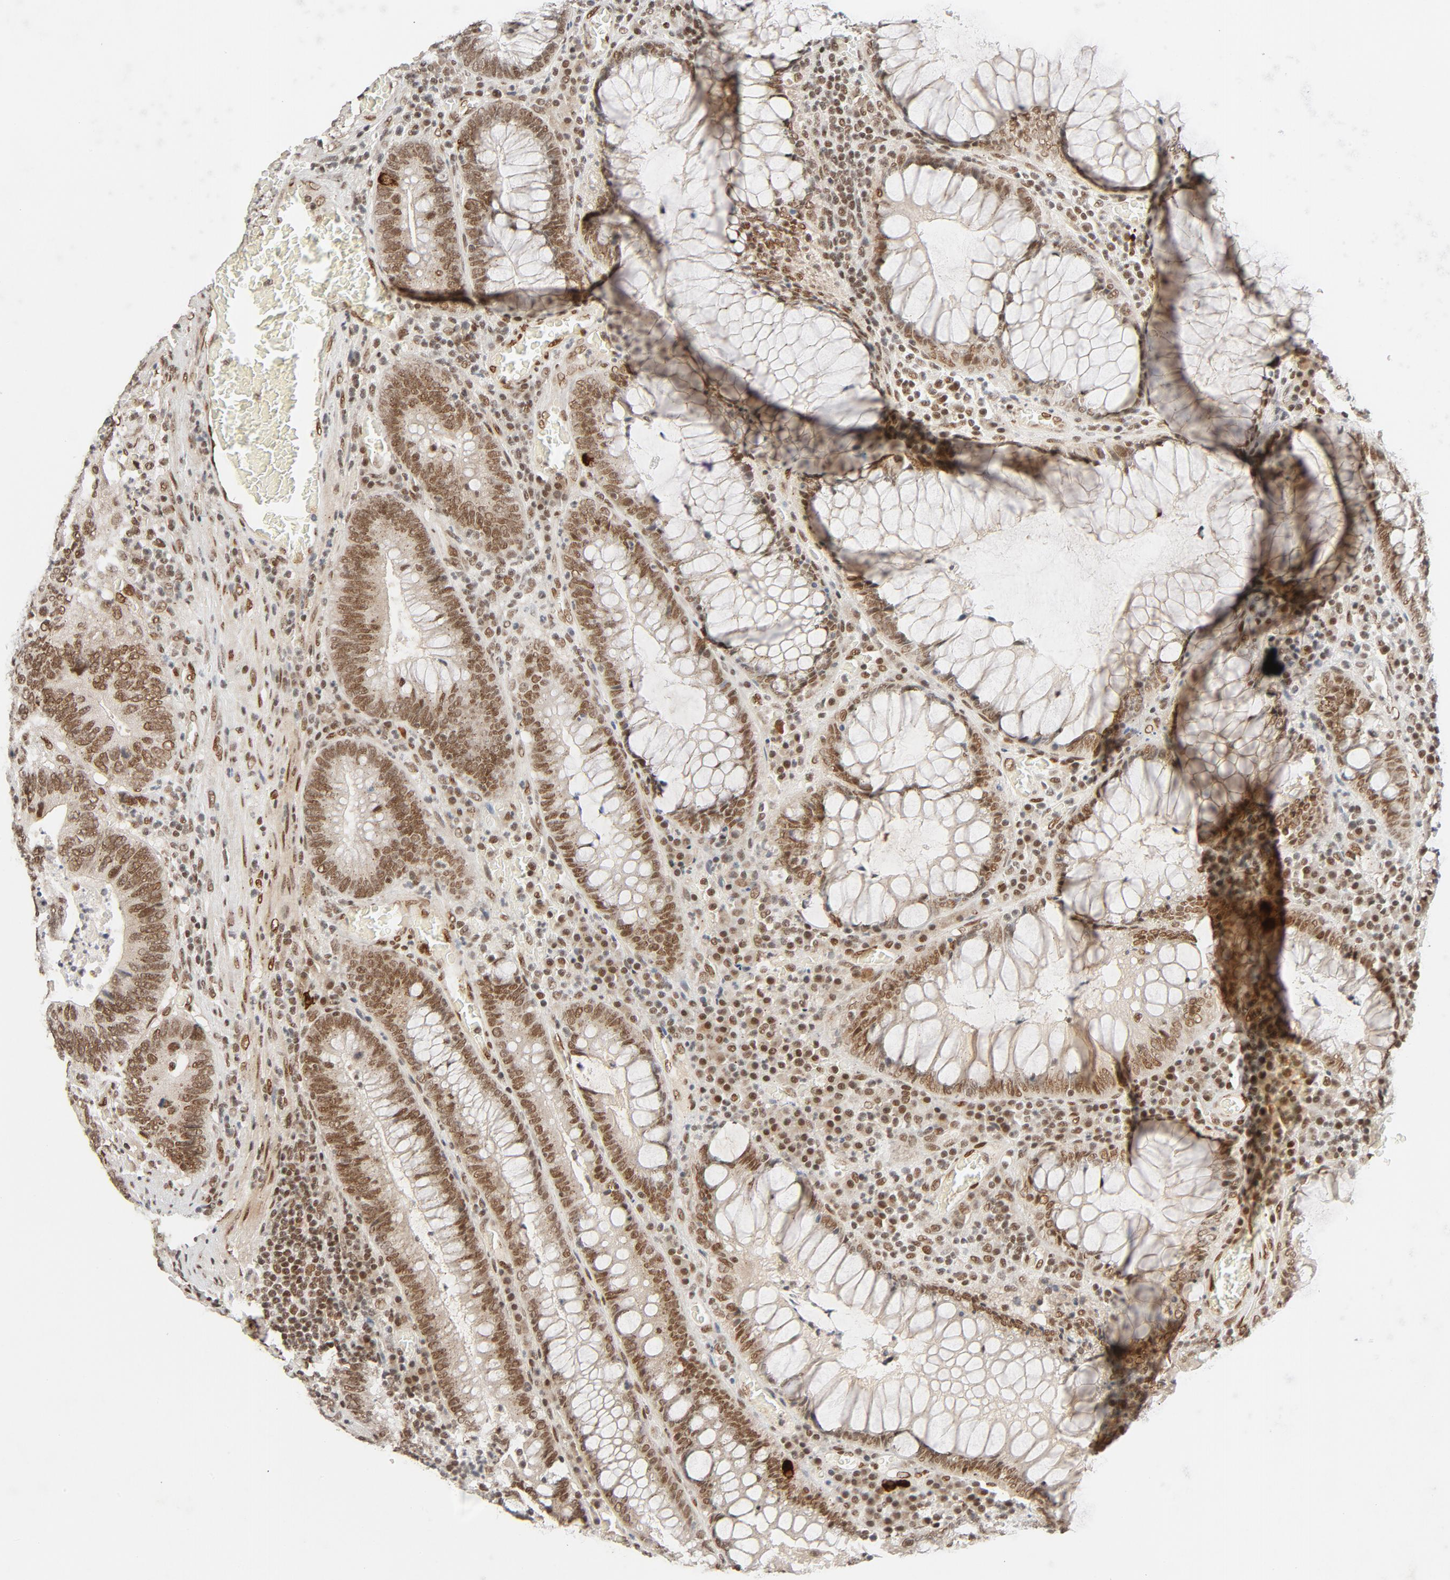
{"staining": {"intensity": "strong", "quantity": ">75%", "location": "nuclear"}, "tissue": "colorectal cancer", "cell_type": "Tumor cells", "image_type": "cancer", "snomed": [{"axis": "morphology", "description": "Adenocarcinoma, NOS"}, {"axis": "topography", "description": "Colon"}], "caption": "Immunohistochemistry (IHC) micrograph of neoplastic tissue: human colorectal cancer stained using immunohistochemistry shows high levels of strong protein expression localized specifically in the nuclear of tumor cells, appearing as a nuclear brown color.", "gene": "SMARCD1", "patient": {"sex": "male", "age": 72}}